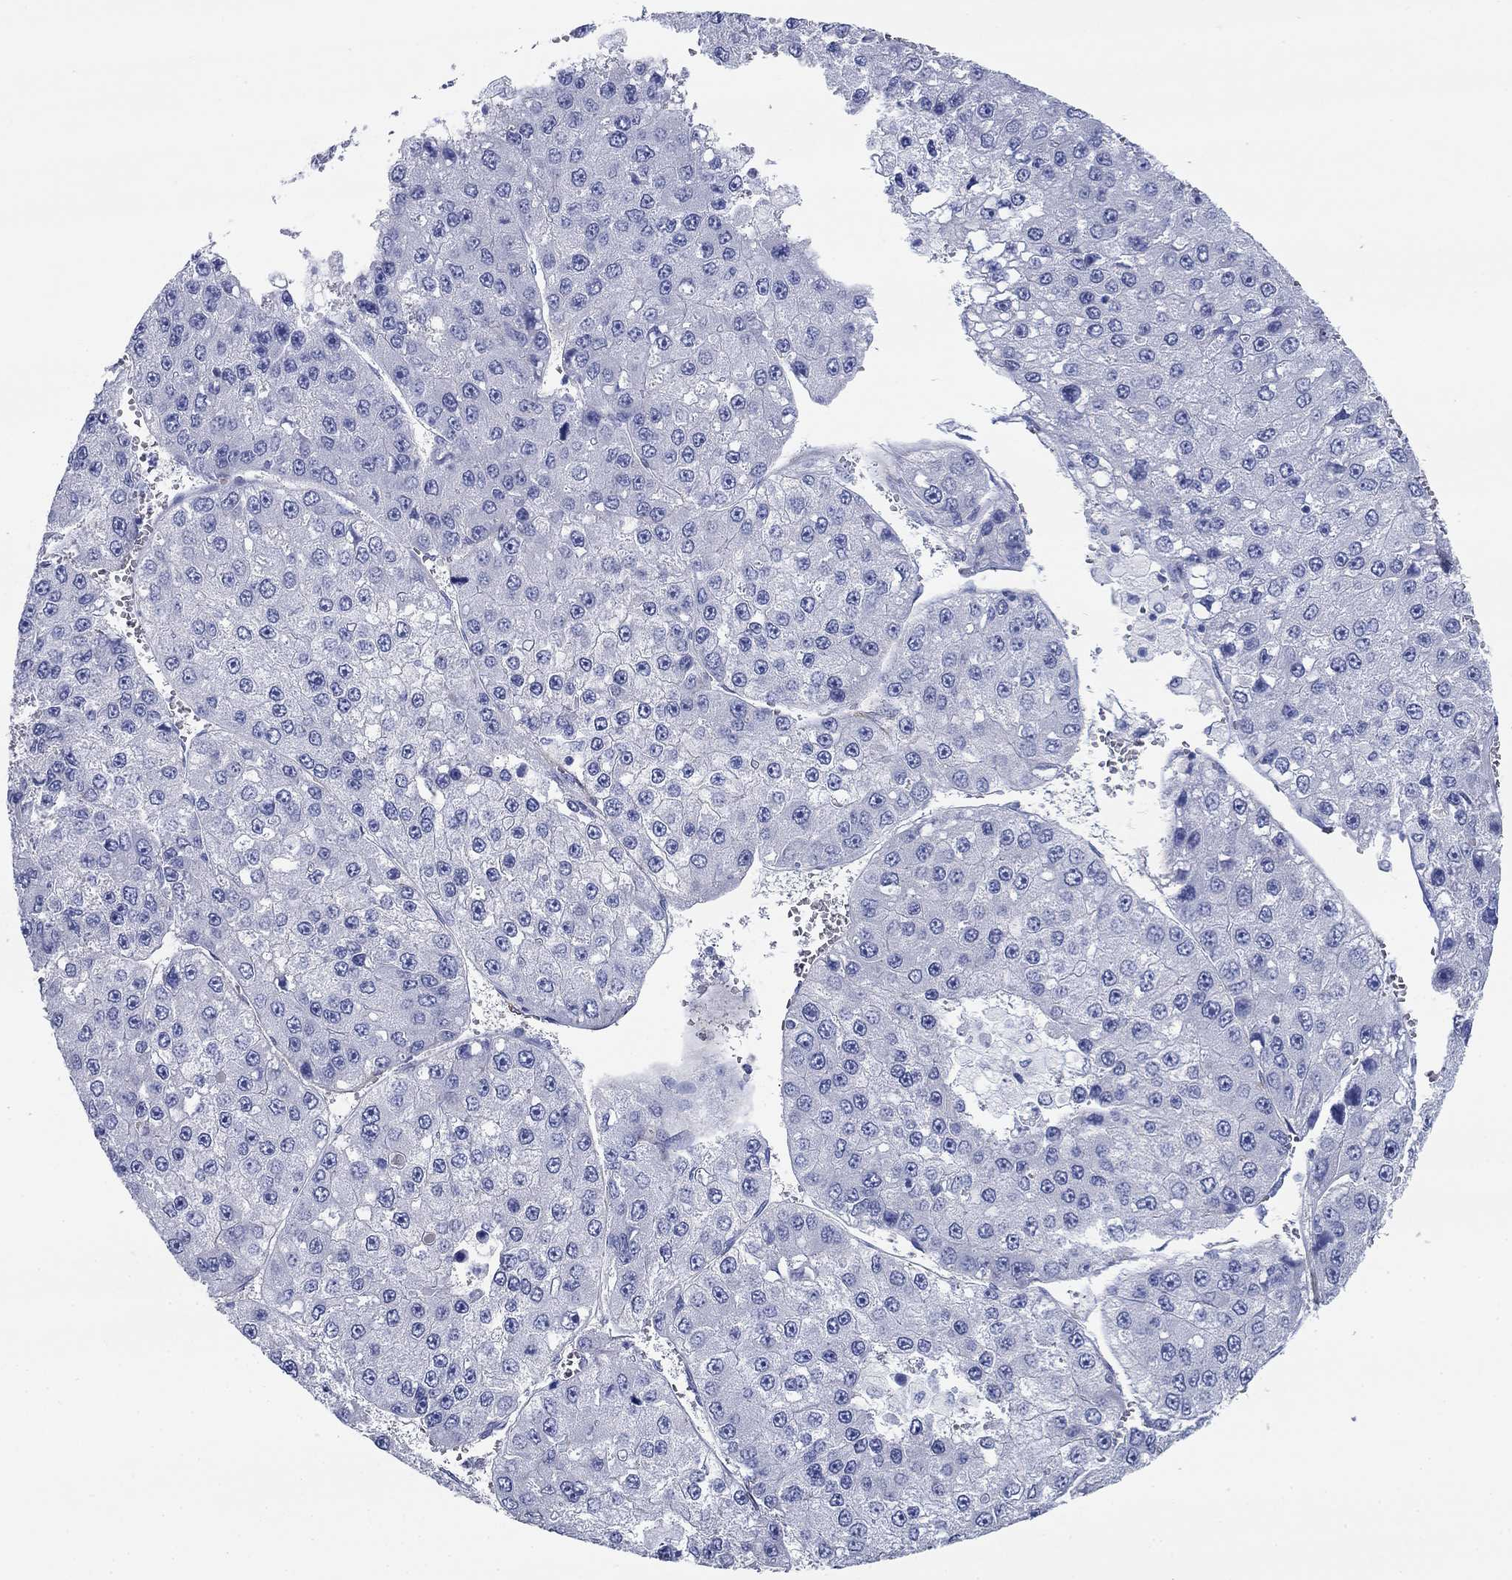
{"staining": {"intensity": "negative", "quantity": "none", "location": "none"}, "tissue": "liver cancer", "cell_type": "Tumor cells", "image_type": "cancer", "snomed": [{"axis": "morphology", "description": "Carcinoma, Hepatocellular, NOS"}, {"axis": "topography", "description": "Liver"}], "caption": "Histopathology image shows no significant protein staining in tumor cells of liver cancer. The staining is performed using DAB brown chromogen with nuclei counter-stained in using hematoxylin.", "gene": "GPC1", "patient": {"sex": "female", "age": 73}}